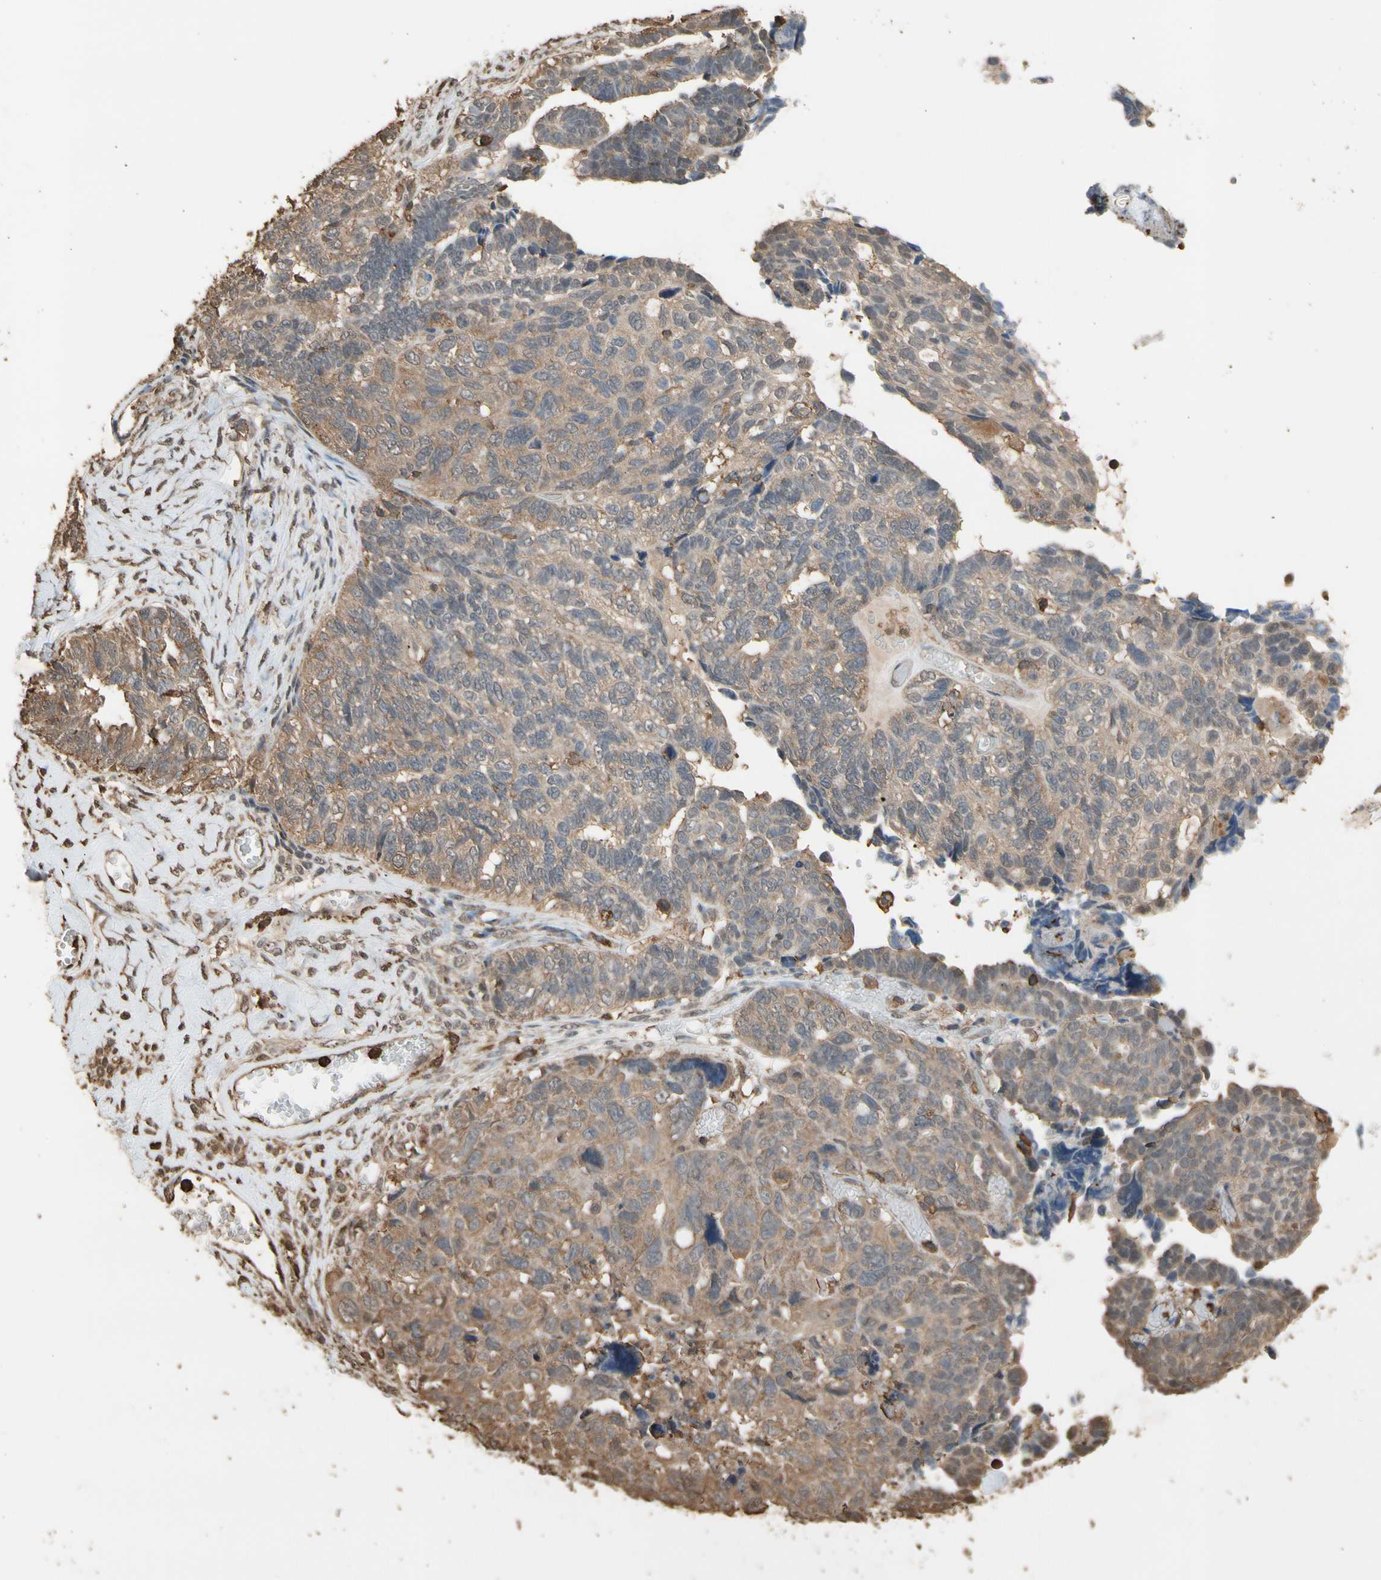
{"staining": {"intensity": "moderate", "quantity": ">75%", "location": "cytoplasmic/membranous"}, "tissue": "ovarian cancer", "cell_type": "Tumor cells", "image_type": "cancer", "snomed": [{"axis": "morphology", "description": "Cystadenocarcinoma, serous, NOS"}, {"axis": "topography", "description": "Ovary"}], "caption": "Immunohistochemistry (DAB (3,3'-diaminobenzidine)) staining of ovarian cancer (serous cystadenocarcinoma) displays moderate cytoplasmic/membranous protein expression in about >75% of tumor cells.", "gene": "TNFSF13B", "patient": {"sex": "female", "age": 79}}